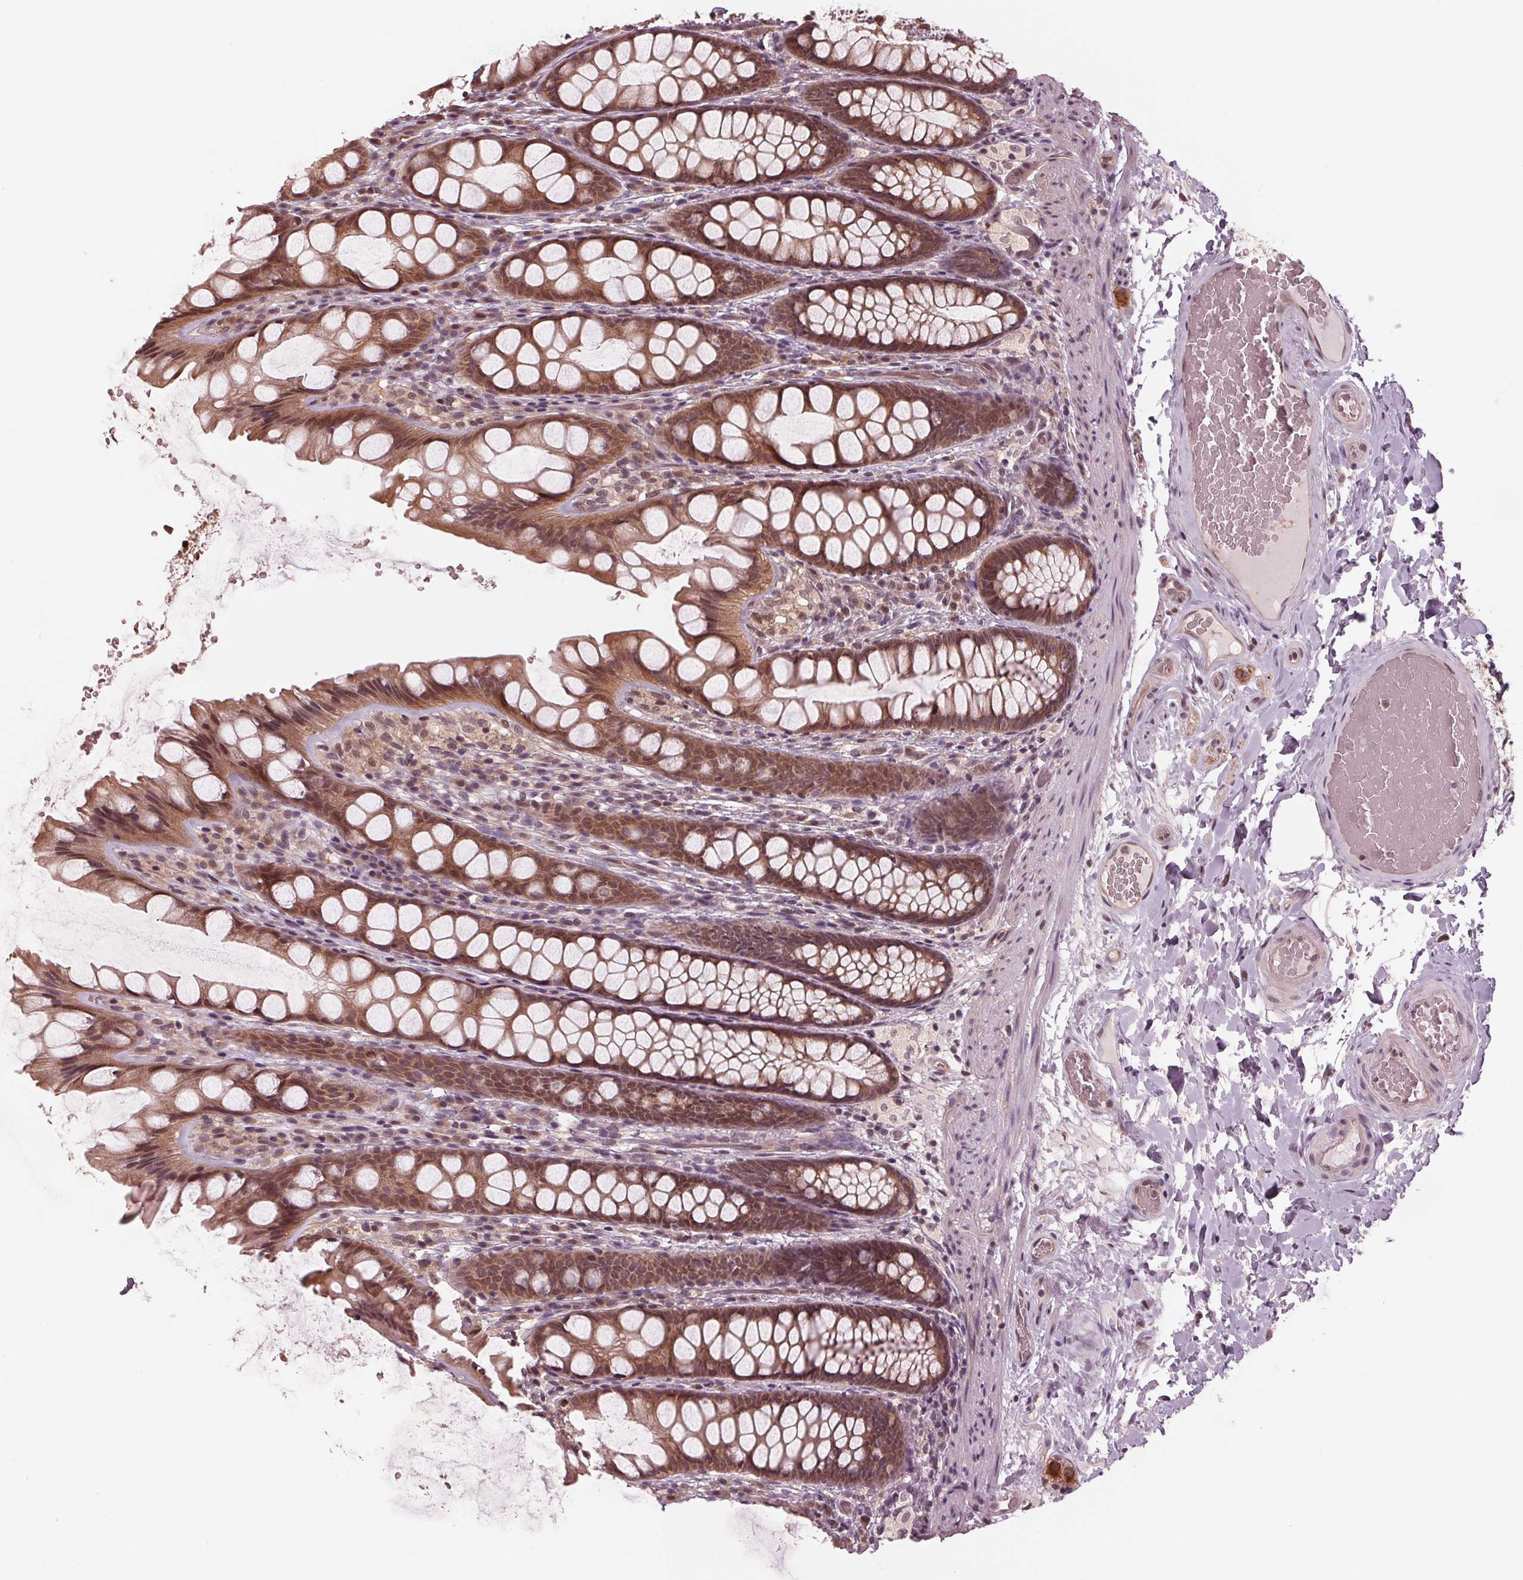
{"staining": {"intensity": "weak", "quantity": "25%-75%", "location": "cytoplasmic/membranous,nuclear"}, "tissue": "colon", "cell_type": "Endothelial cells", "image_type": "normal", "snomed": [{"axis": "morphology", "description": "Normal tissue, NOS"}, {"axis": "topography", "description": "Colon"}], "caption": "This micrograph displays immunohistochemistry staining of normal human colon, with low weak cytoplasmic/membranous,nuclear positivity in approximately 25%-75% of endothelial cells.", "gene": "ZNF471", "patient": {"sex": "male", "age": 47}}